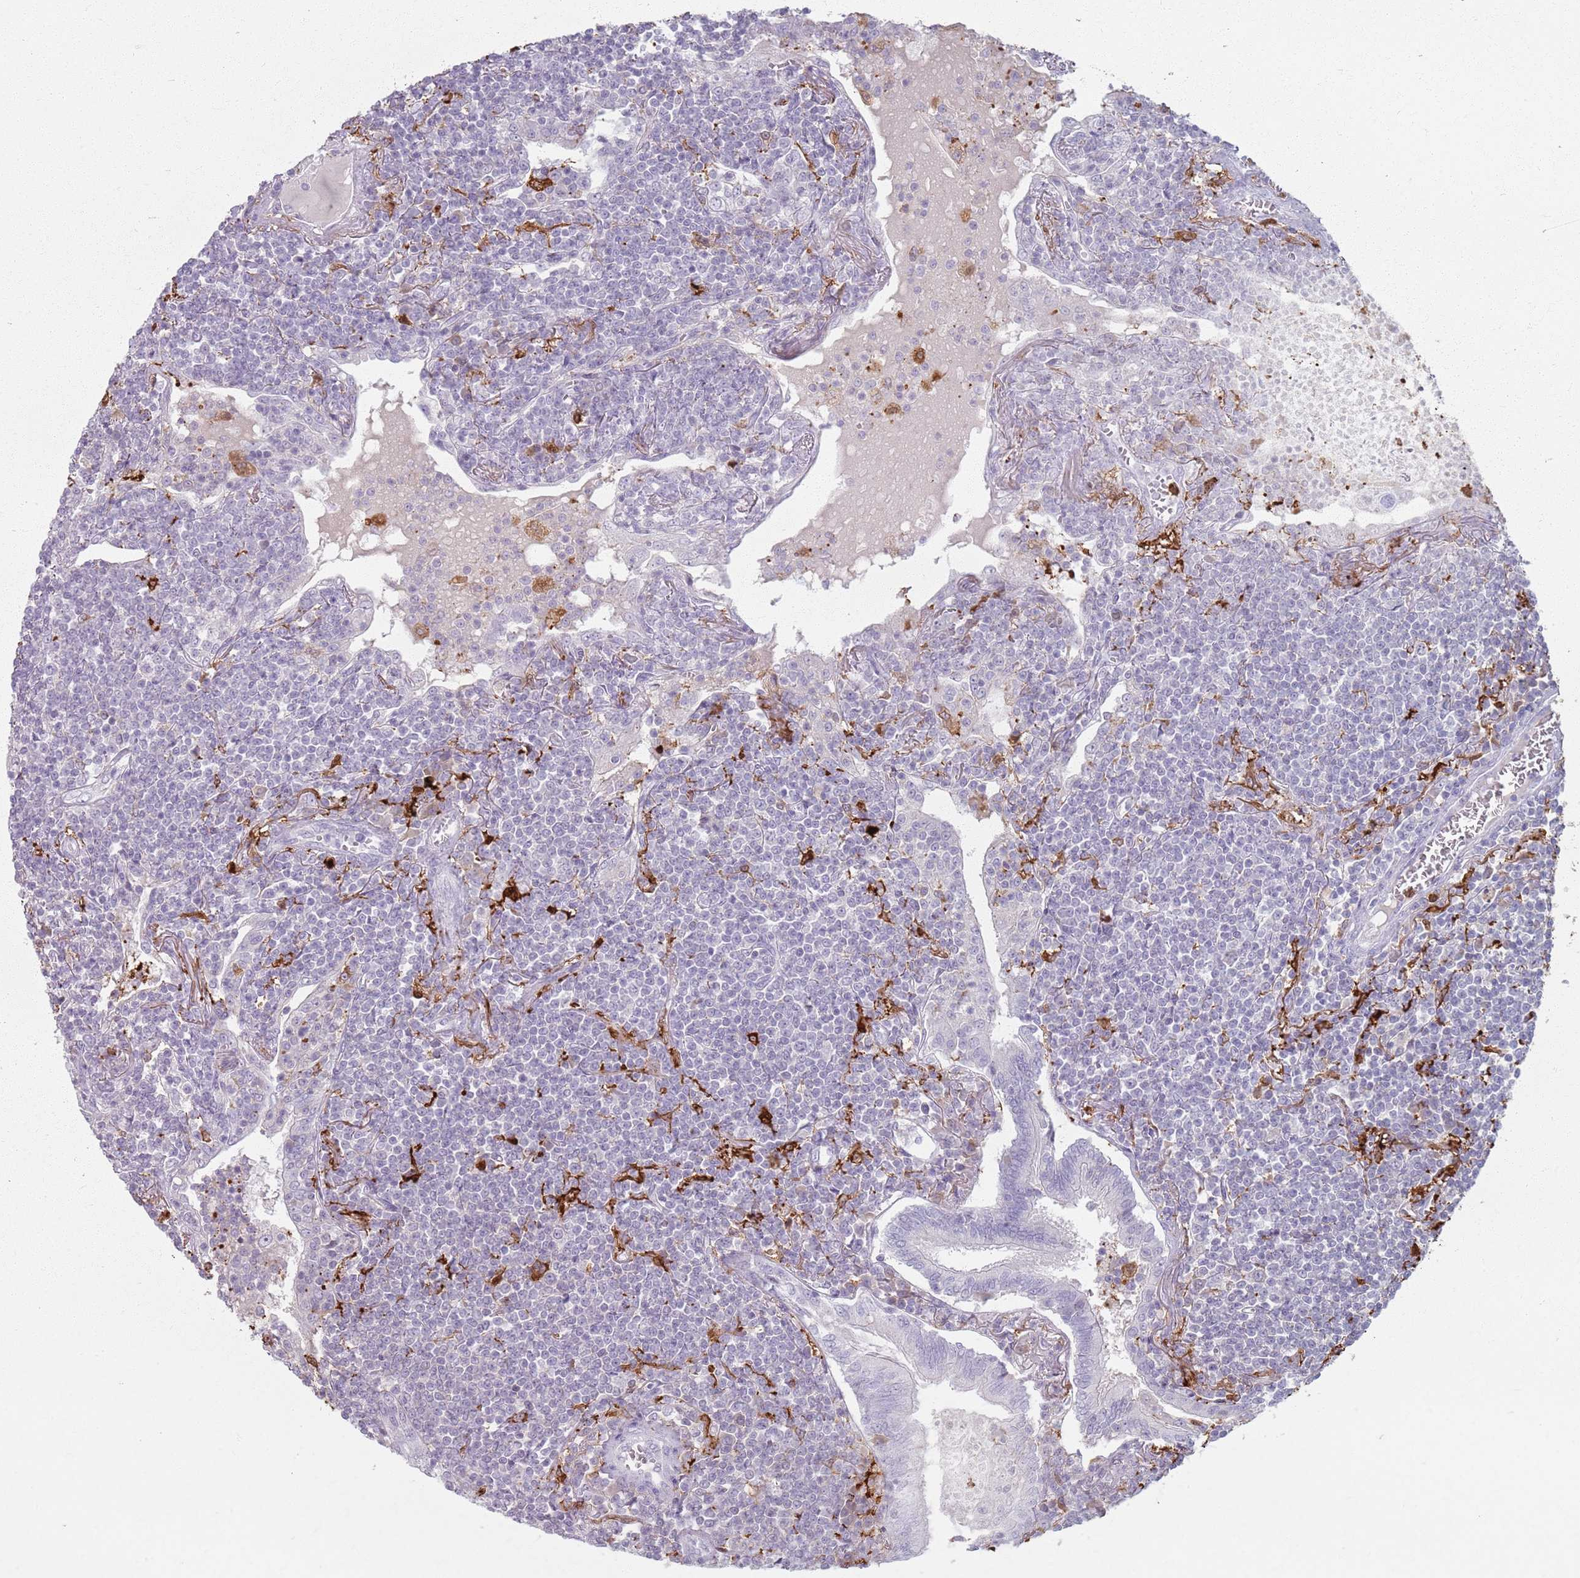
{"staining": {"intensity": "negative", "quantity": "none", "location": "none"}, "tissue": "lymphoma", "cell_type": "Tumor cells", "image_type": "cancer", "snomed": [{"axis": "morphology", "description": "Malignant lymphoma, non-Hodgkin's type, Low grade"}, {"axis": "topography", "description": "Lung"}], "caption": "Low-grade malignant lymphoma, non-Hodgkin's type stained for a protein using immunohistochemistry (IHC) shows no positivity tumor cells.", "gene": "GDPGP1", "patient": {"sex": "female", "age": 71}}